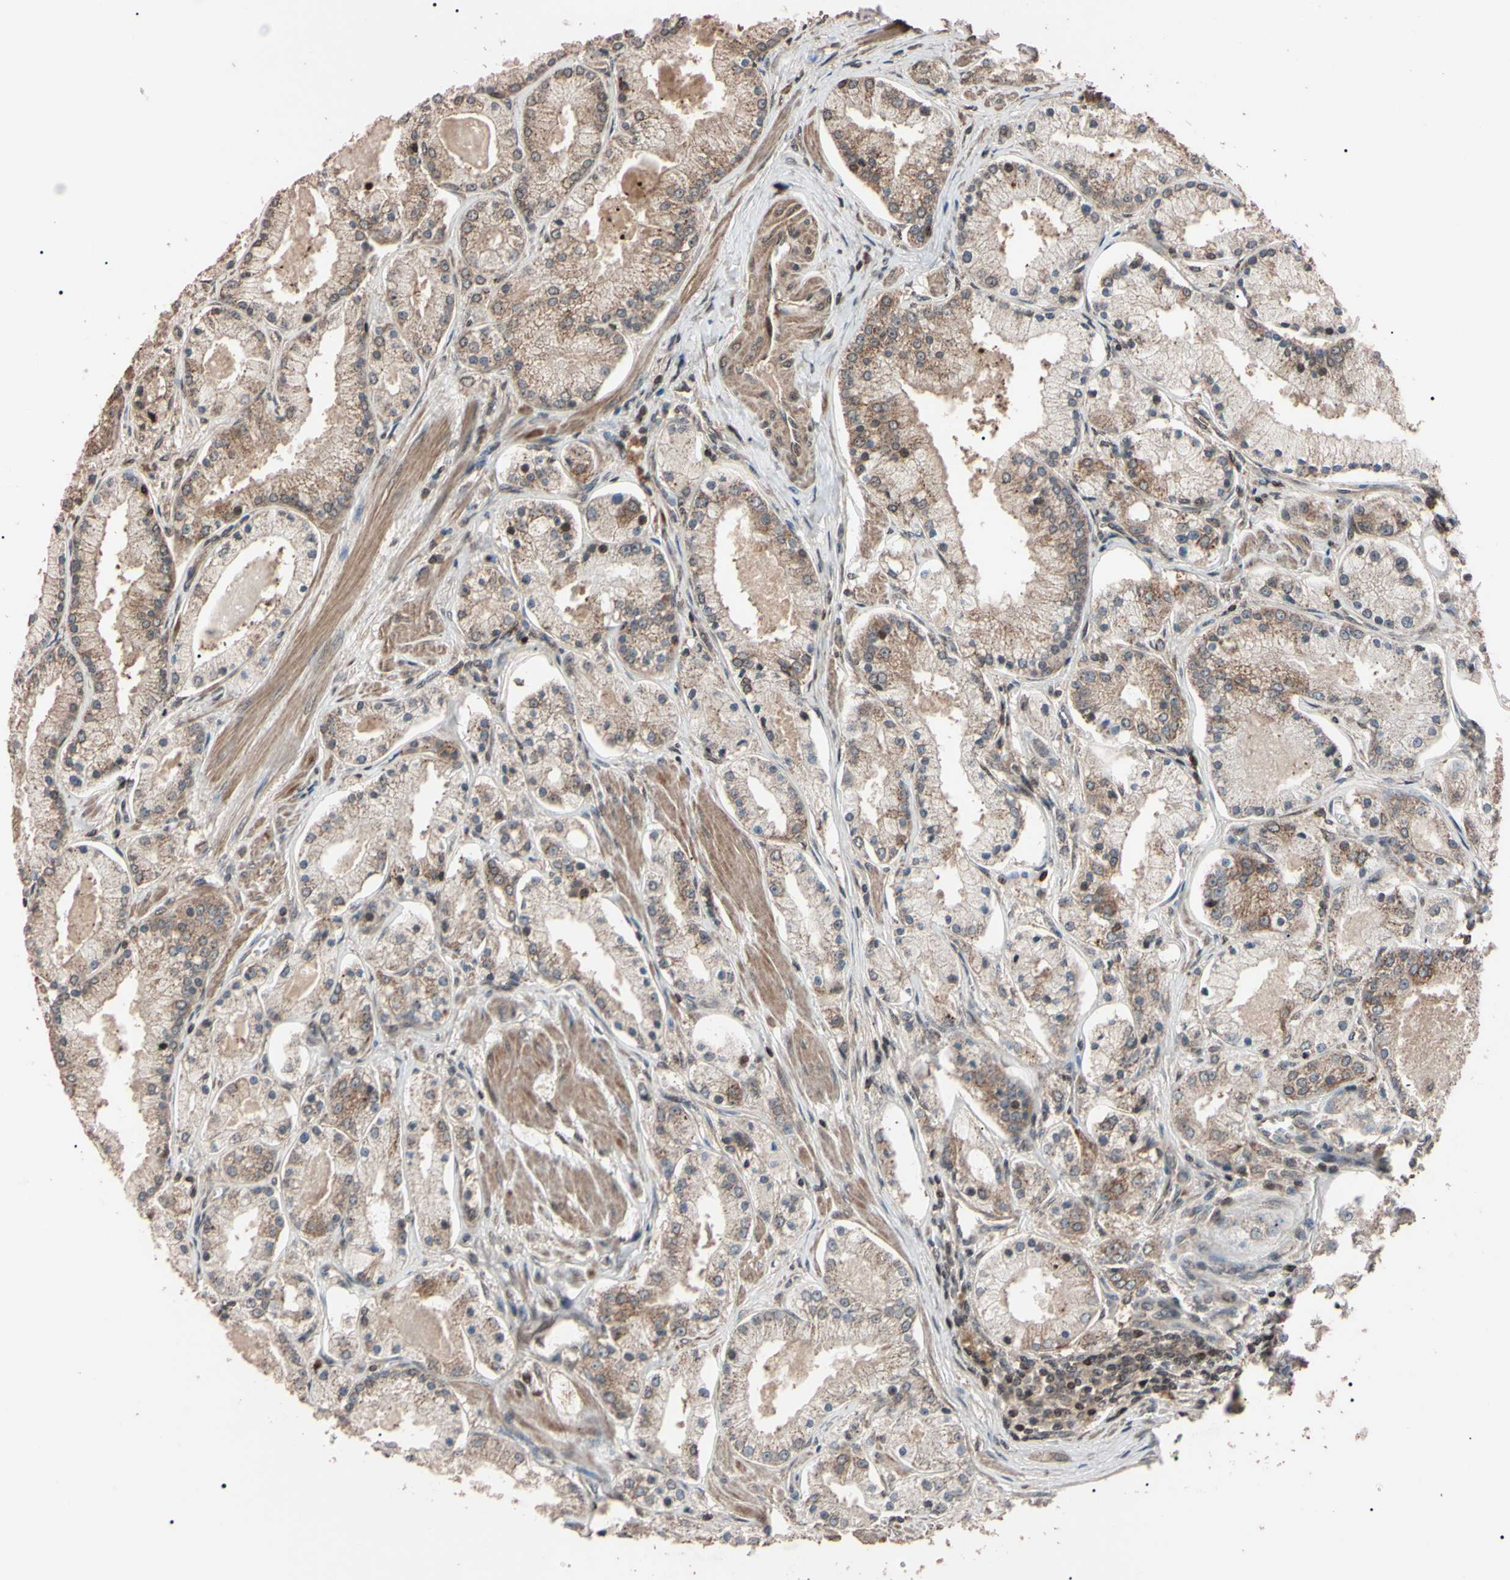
{"staining": {"intensity": "weak", "quantity": ">75%", "location": "cytoplasmic/membranous"}, "tissue": "prostate cancer", "cell_type": "Tumor cells", "image_type": "cancer", "snomed": [{"axis": "morphology", "description": "Adenocarcinoma, High grade"}, {"axis": "topography", "description": "Prostate"}], "caption": "About >75% of tumor cells in human prostate cancer (high-grade adenocarcinoma) reveal weak cytoplasmic/membranous protein staining as visualized by brown immunohistochemical staining.", "gene": "TNFRSF1A", "patient": {"sex": "male", "age": 66}}